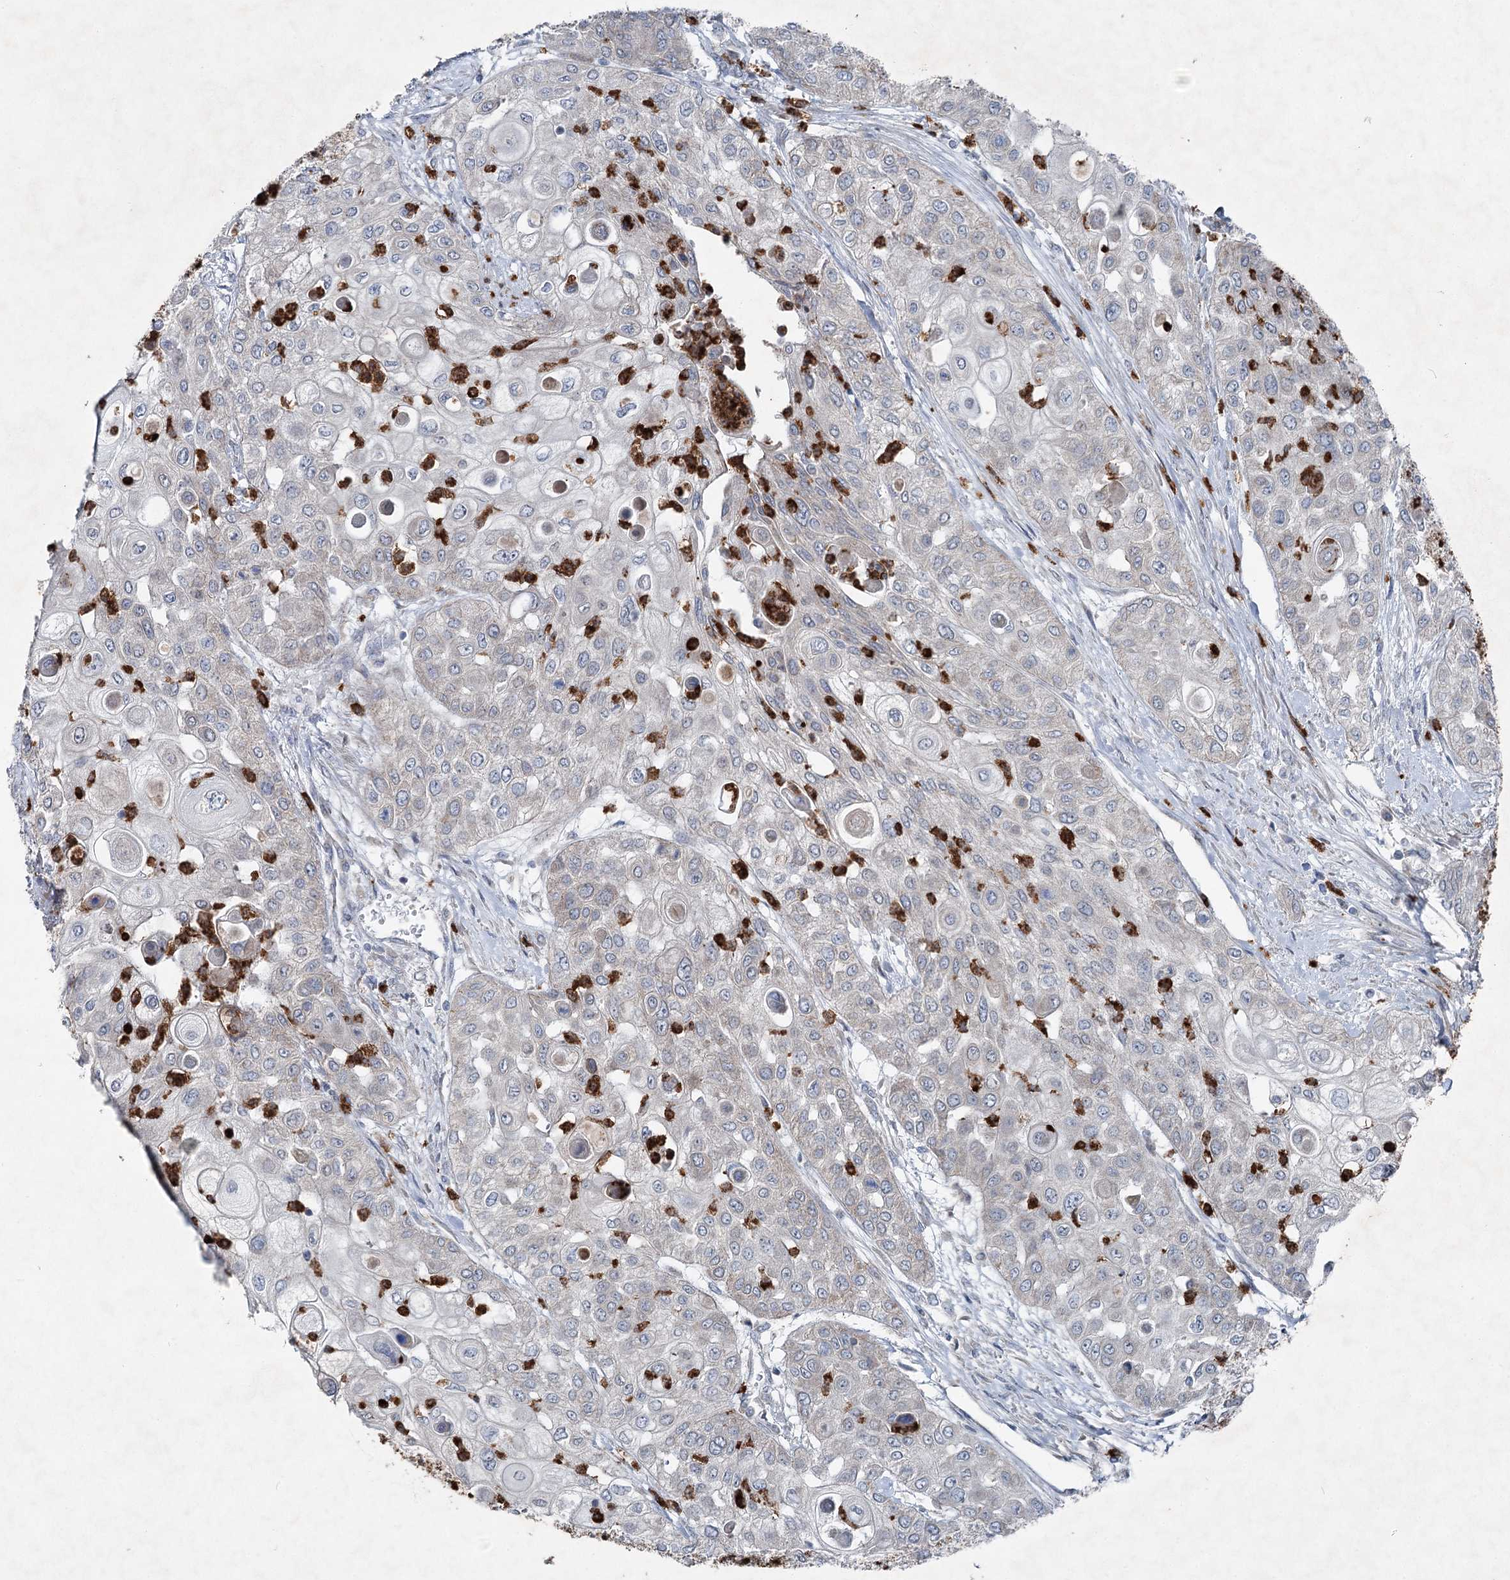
{"staining": {"intensity": "negative", "quantity": "none", "location": "none"}, "tissue": "urothelial cancer", "cell_type": "Tumor cells", "image_type": "cancer", "snomed": [{"axis": "morphology", "description": "Urothelial carcinoma, High grade"}, {"axis": "topography", "description": "Urinary bladder"}], "caption": "Tumor cells show no significant positivity in urothelial cancer.", "gene": "PLA2G12A", "patient": {"sex": "female", "age": 79}}